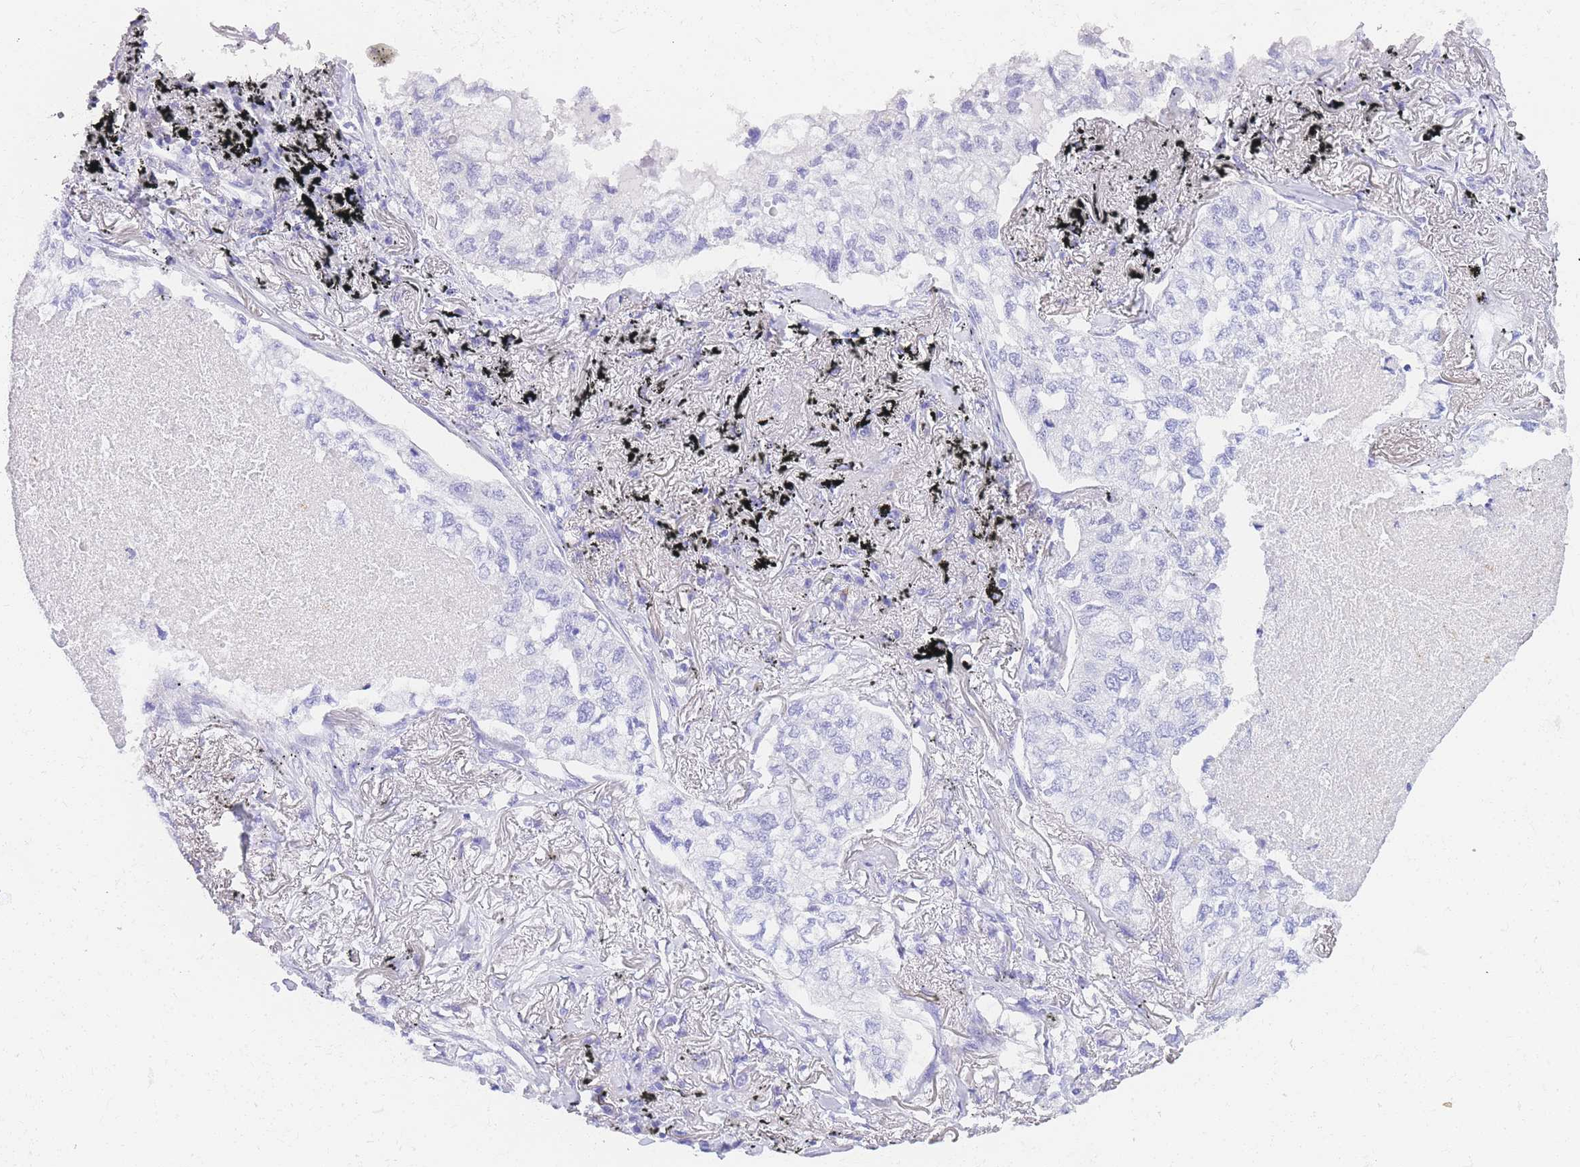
{"staining": {"intensity": "negative", "quantity": "none", "location": "none"}, "tissue": "lung cancer", "cell_type": "Tumor cells", "image_type": "cancer", "snomed": [{"axis": "morphology", "description": "Adenocarcinoma, NOS"}, {"axis": "topography", "description": "Lung"}], "caption": "Protein analysis of lung cancer (adenocarcinoma) shows no significant expression in tumor cells.", "gene": "NKD2", "patient": {"sex": "male", "age": 65}}